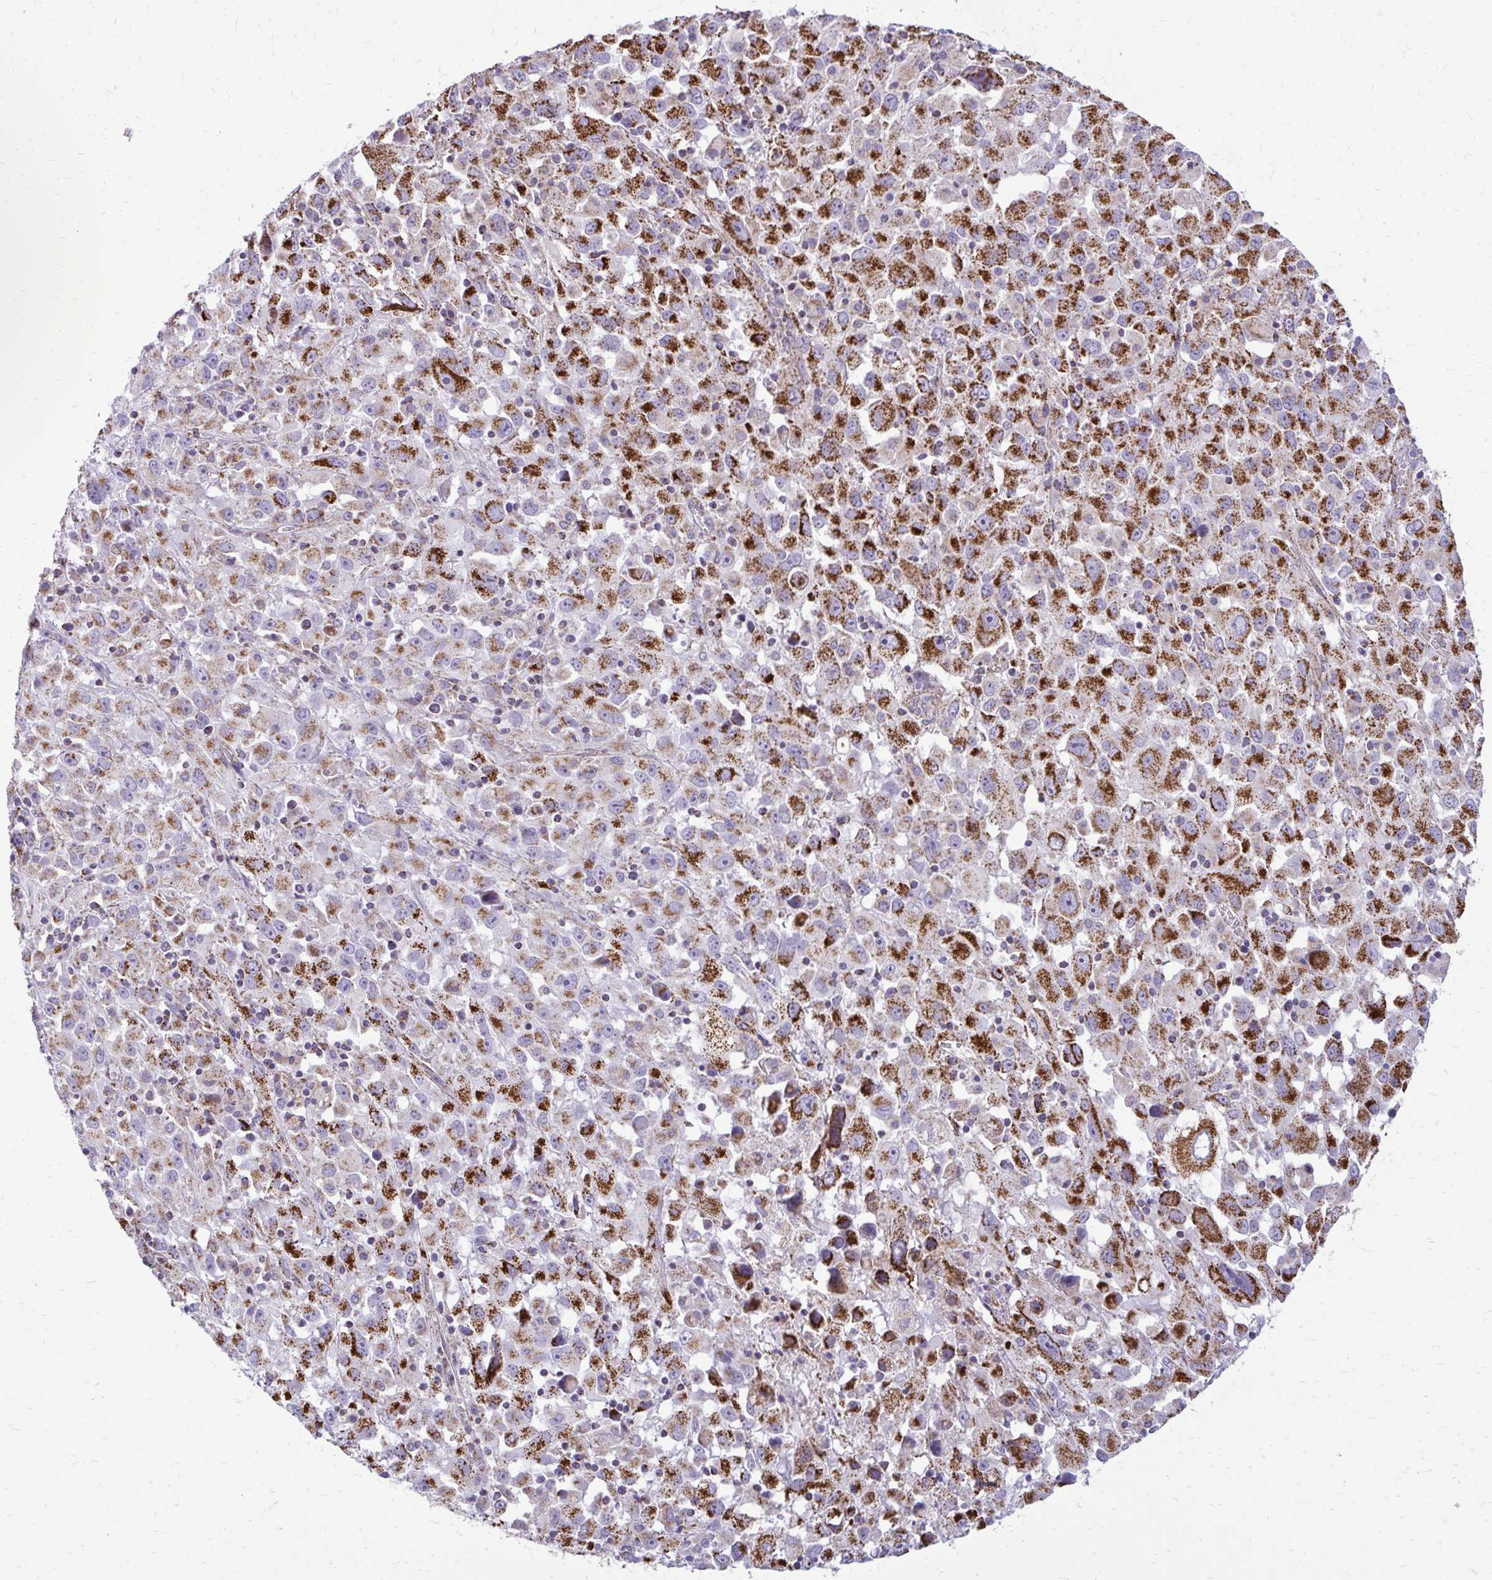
{"staining": {"intensity": "strong", "quantity": ">75%", "location": "cytoplasmic/membranous"}, "tissue": "melanoma", "cell_type": "Tumor cells", "image_type": "cancer", "snomed": [{"axis": "morphology", "description": "Malignant melanoma, Metastatic site"}, {"axis": "topography", "description": "Soft tissue"}], "caption": "Approximately >75% of tumor cells in human melanoma display strong cytoplasmic/membranous protein staining as visualized by brown immunohistochemical staining.", "gene": "IFIT1", "patient": {"sex": "male", "age": 50}}